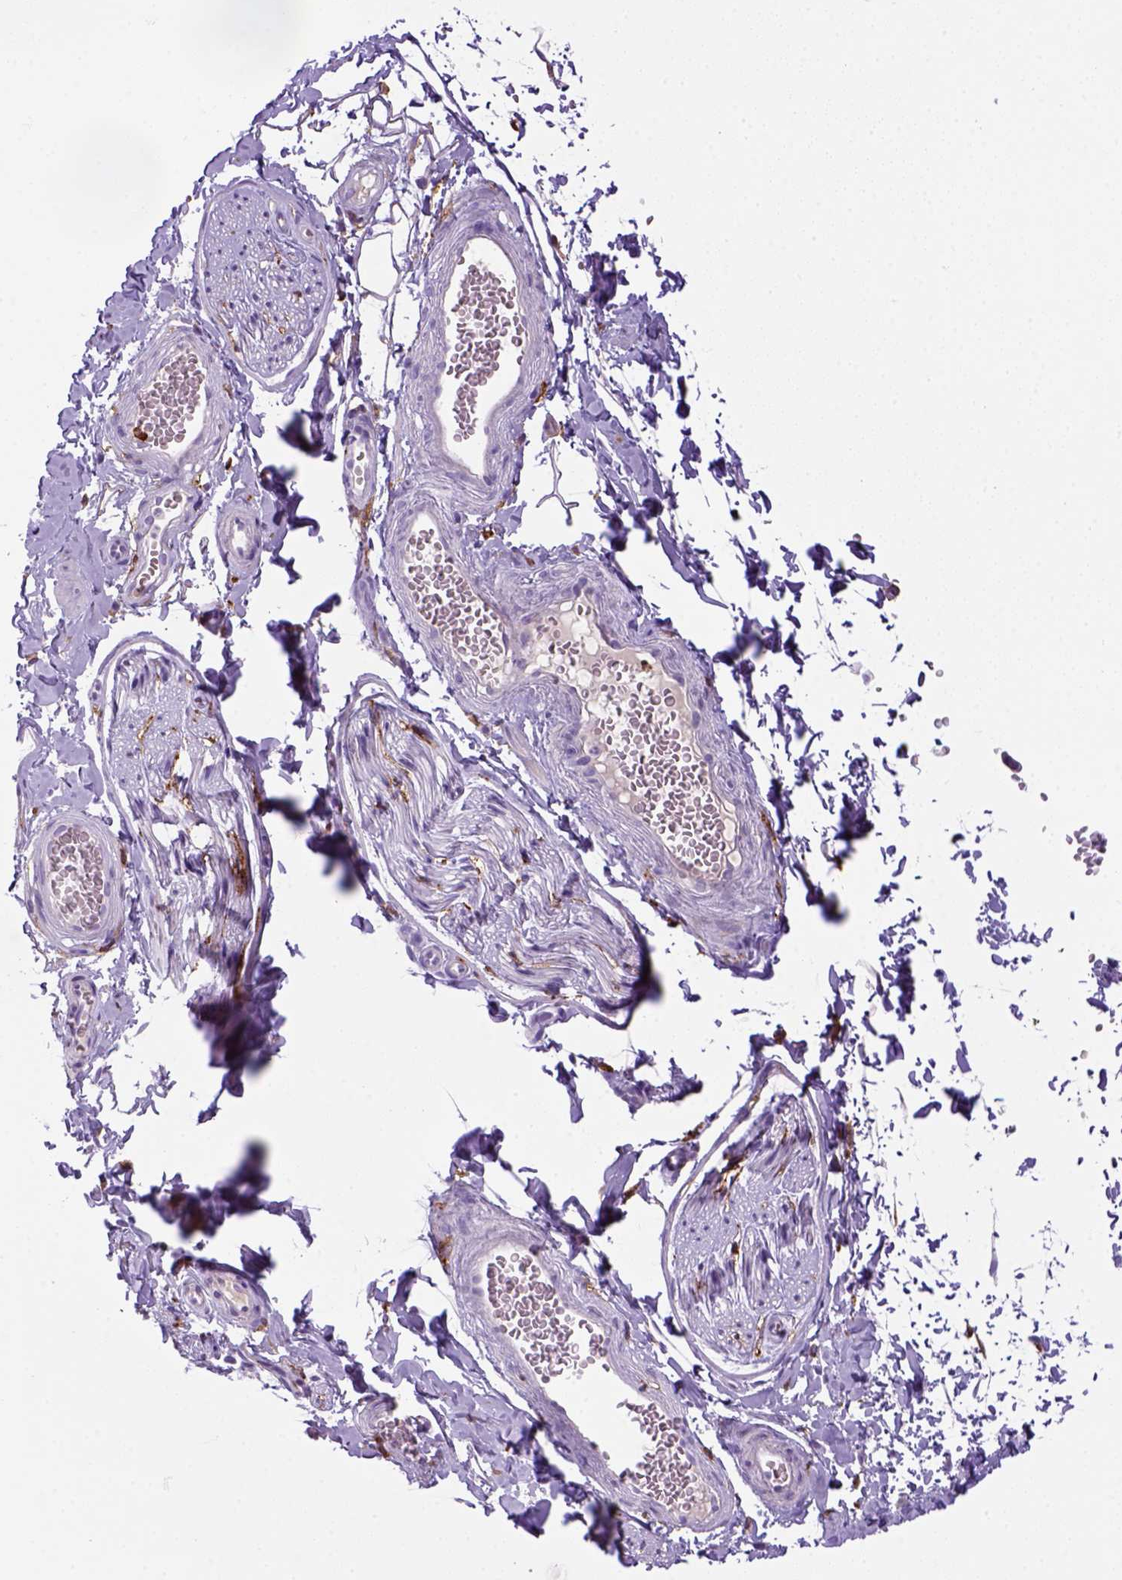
{"staining": {"intensity": "negative", "quantity": "none", "location": "none"}, "tissue": "adipose tissue", "cell_type": "Adipocytes", "image_type": "normal", "snomed": [{"axis": "morphology", "description": "Normal tissue, NOS"}, {"axis": "topography", "description": "Smooth muscle"}, {"axis": "topography", "description": "Peripheral nerve tissue"}], "caption": "Normal adipose tissue was stained to show a protein in brown. There is no significant positivity in adipocytes. (DAB IHC visualized using brightfield microscopy, high magnification).", "gene": "CD14", "patient": {"sex": "male", "age": 22}}